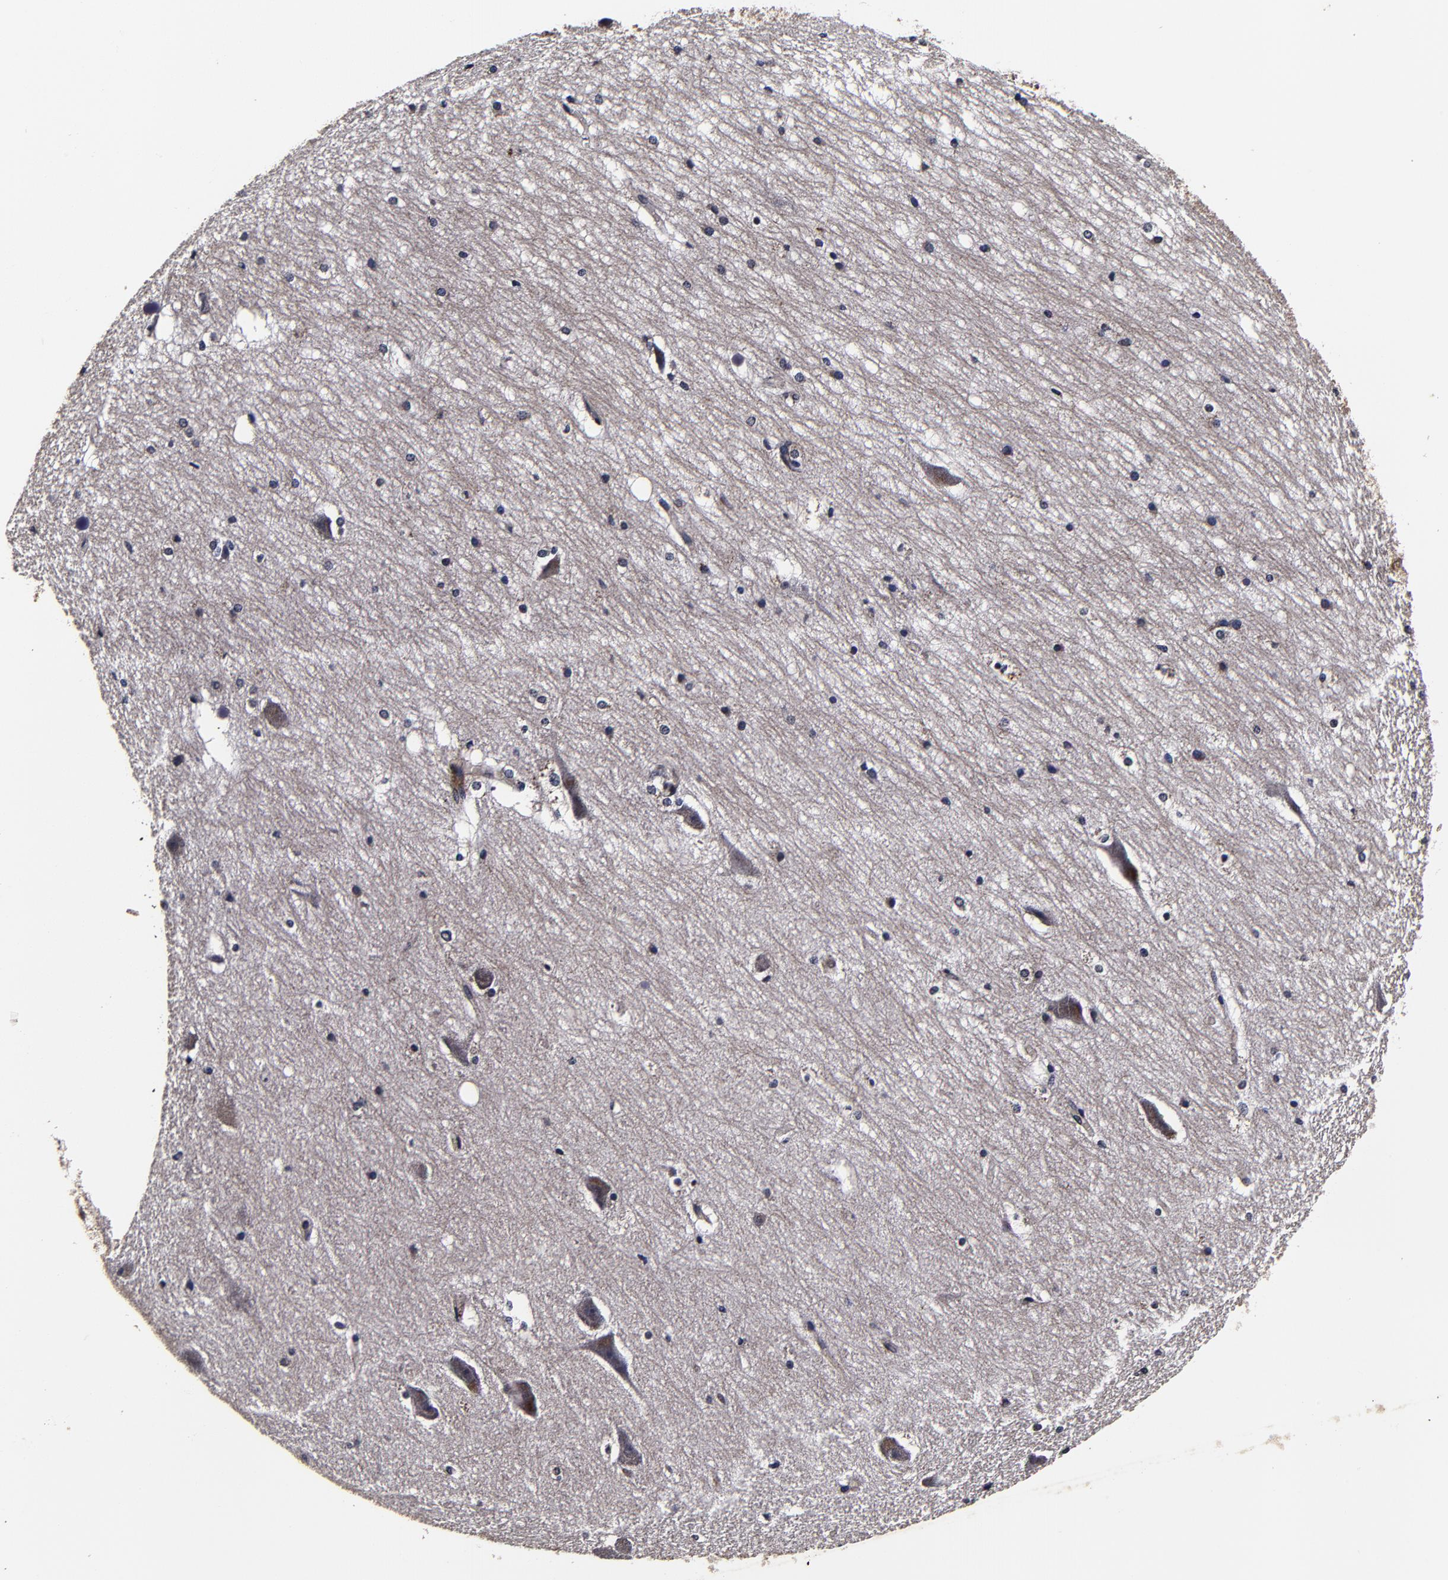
{"staining": {"intensity": "negative", "quantity": "none", "location": "none"}, "tissue": "hippocampus", "cell_type": "Glial cells", "image_type": "normal", "snomed": [{"axis": "morphology", "description": "Normal tissue, NOS"}, {"axis": "topography", "description": "Hippocampus"}], "caption": "Immunohistochemistry (IHC) of benign hippocampus demonstrates no expression in glial cells.", "gene": "MMP15", "patient": {"sex": "female", "age": 19}}